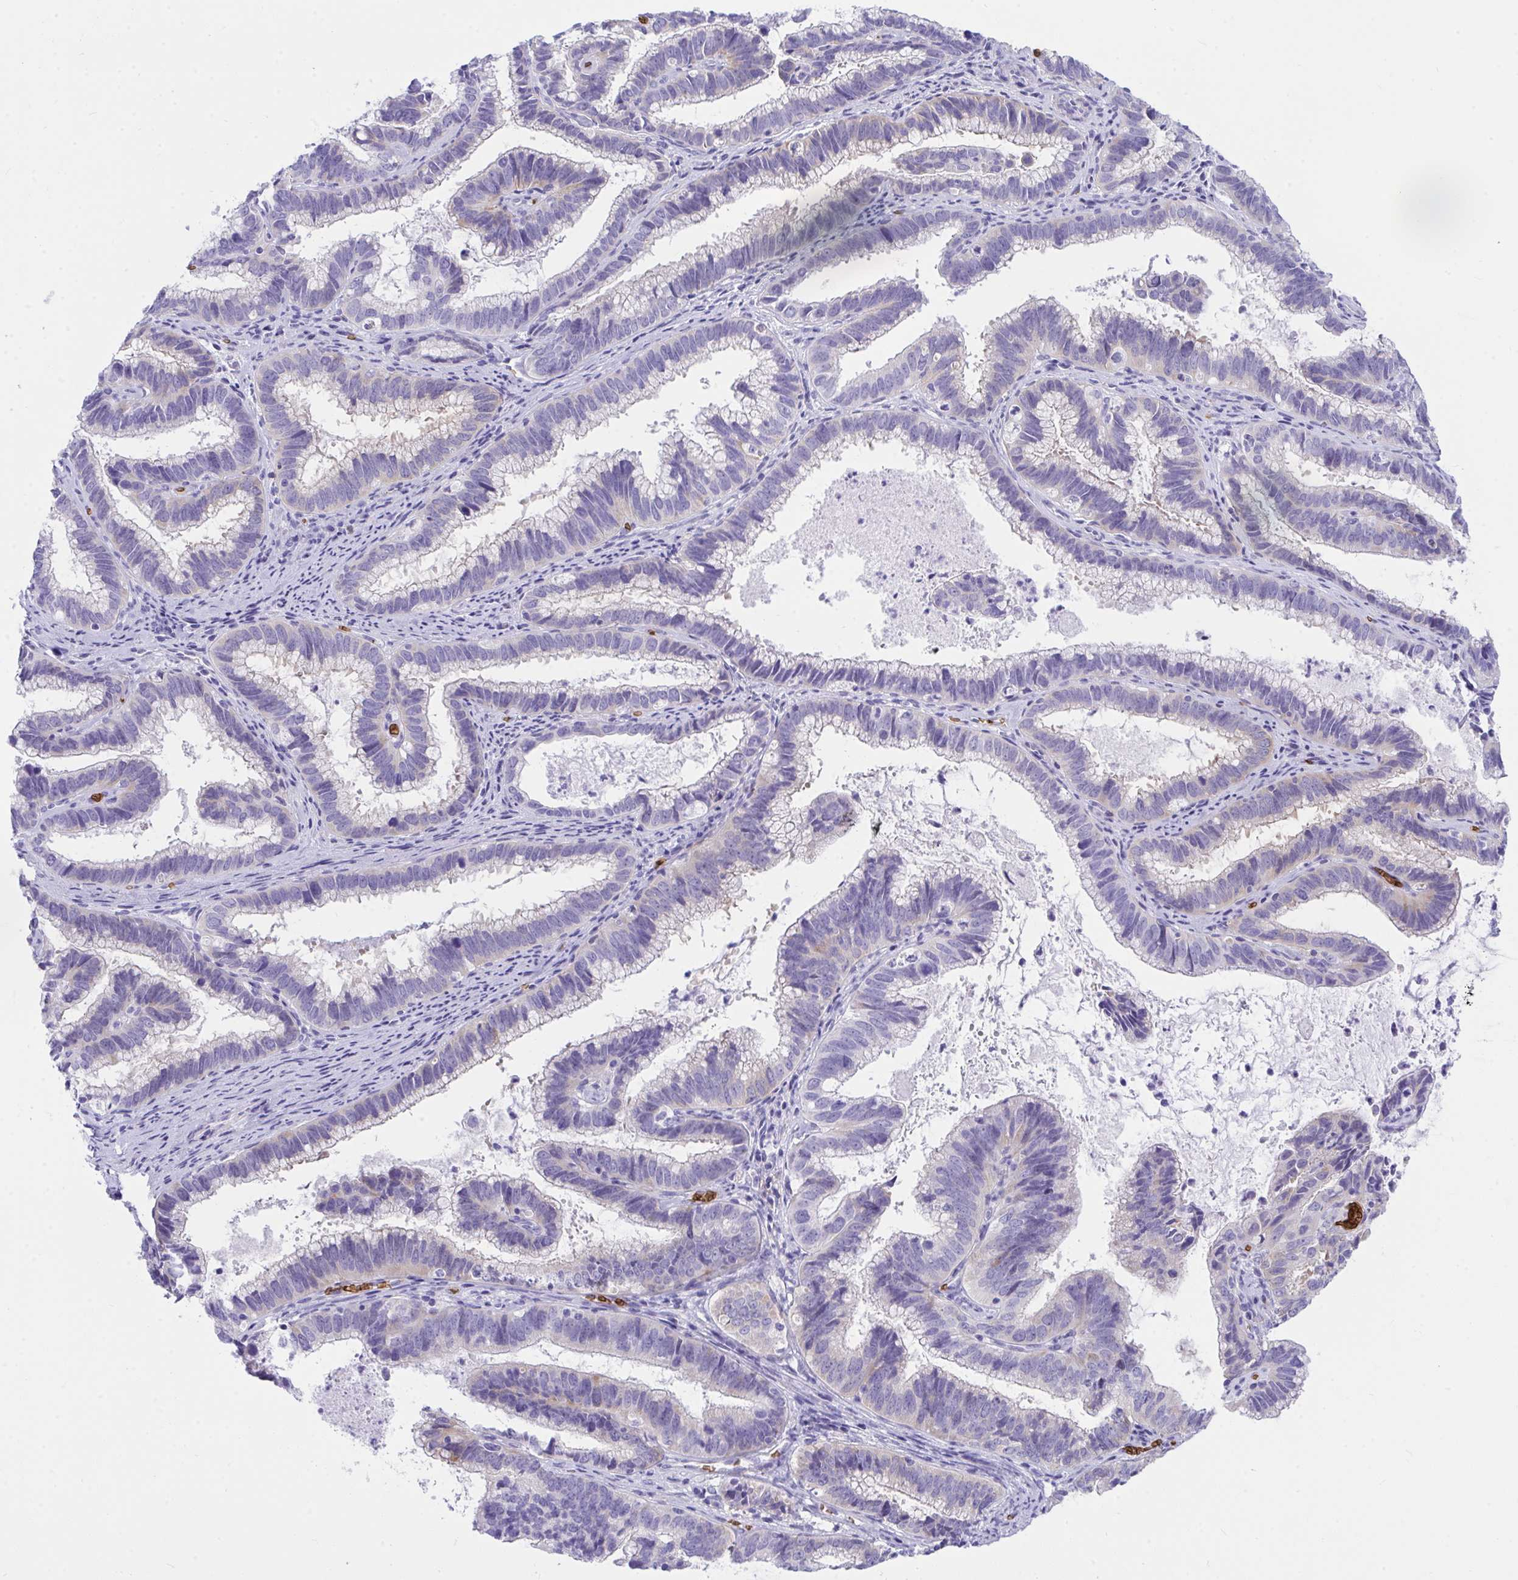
{"staining": {"intensity": "negative", "quantity": "none", "location": "none"}, "tissue": "cervical cancer", "cell_type": "Tumor cells", "image_type": "cancer", "snomed": [{"axis": "morphology", "description": "Adenocarcinoma, NOS"}, {"axis": "topography", "description": "Cervix"}], "caption": "Immunohistochemical staining of human cervical cancer exhibits no significant expression in tumor cells.", "gene": "ANK1", "patient": {"sex": "female", "age": 61}}